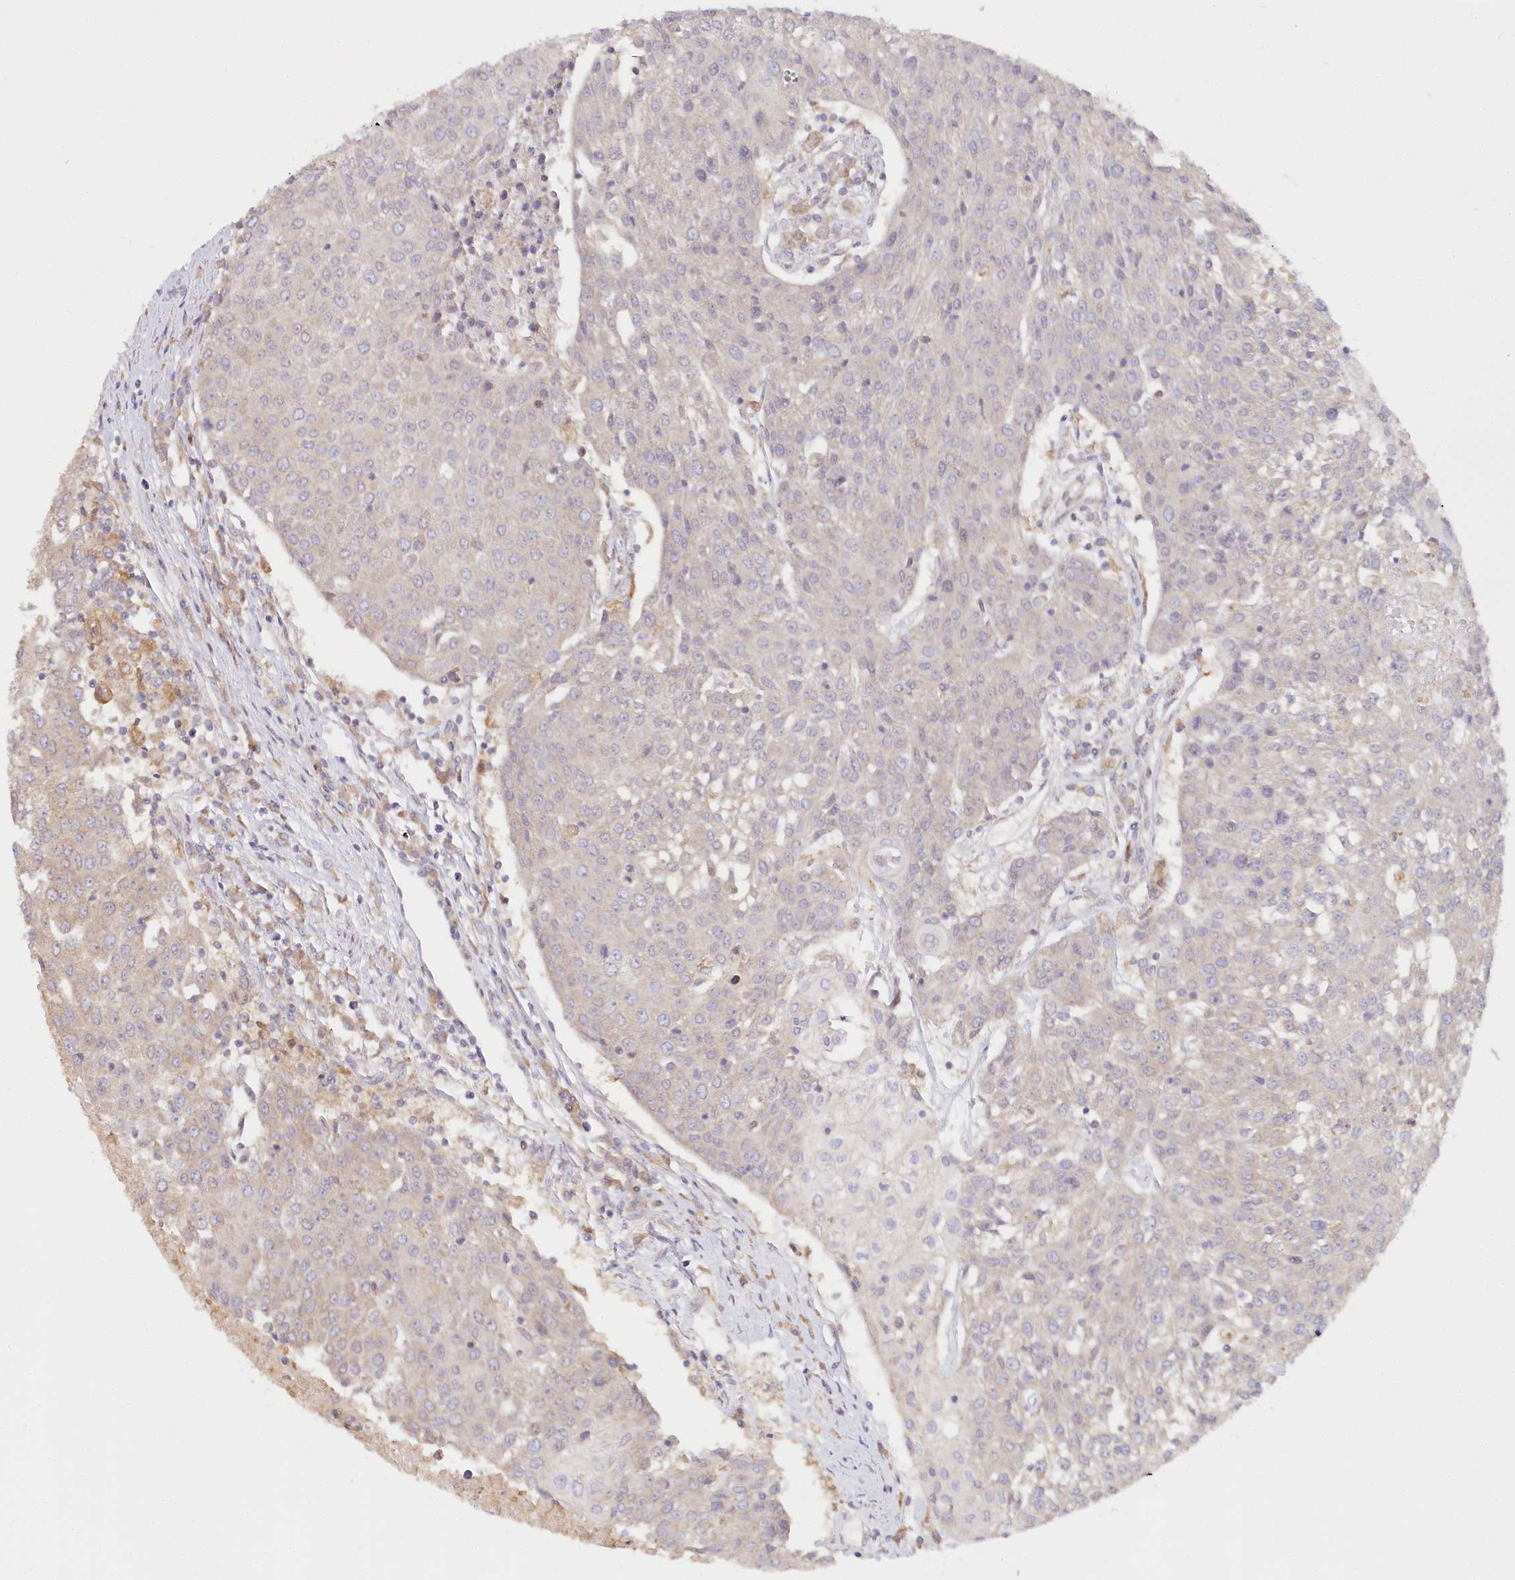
{"staining": {"intensity": "negative", "quantity": "none", "location": "none"}, "tissue": "urothelial cancer", "cell_type": "Tumor cells", "image_type": "cancer", "snomed": [{"axis": "morphology", "description": "Urothelial carcinoma, High grade"}, {"axis": "topography", "description": "Urinary bladder"}], "caption": "Immunohistochemistry image of human urothelial cancer stained for a protein (brown), which displays no expression in tumor cells.", "gene": "PAIP2", "patient": {"sex": "female", "age": 85}}